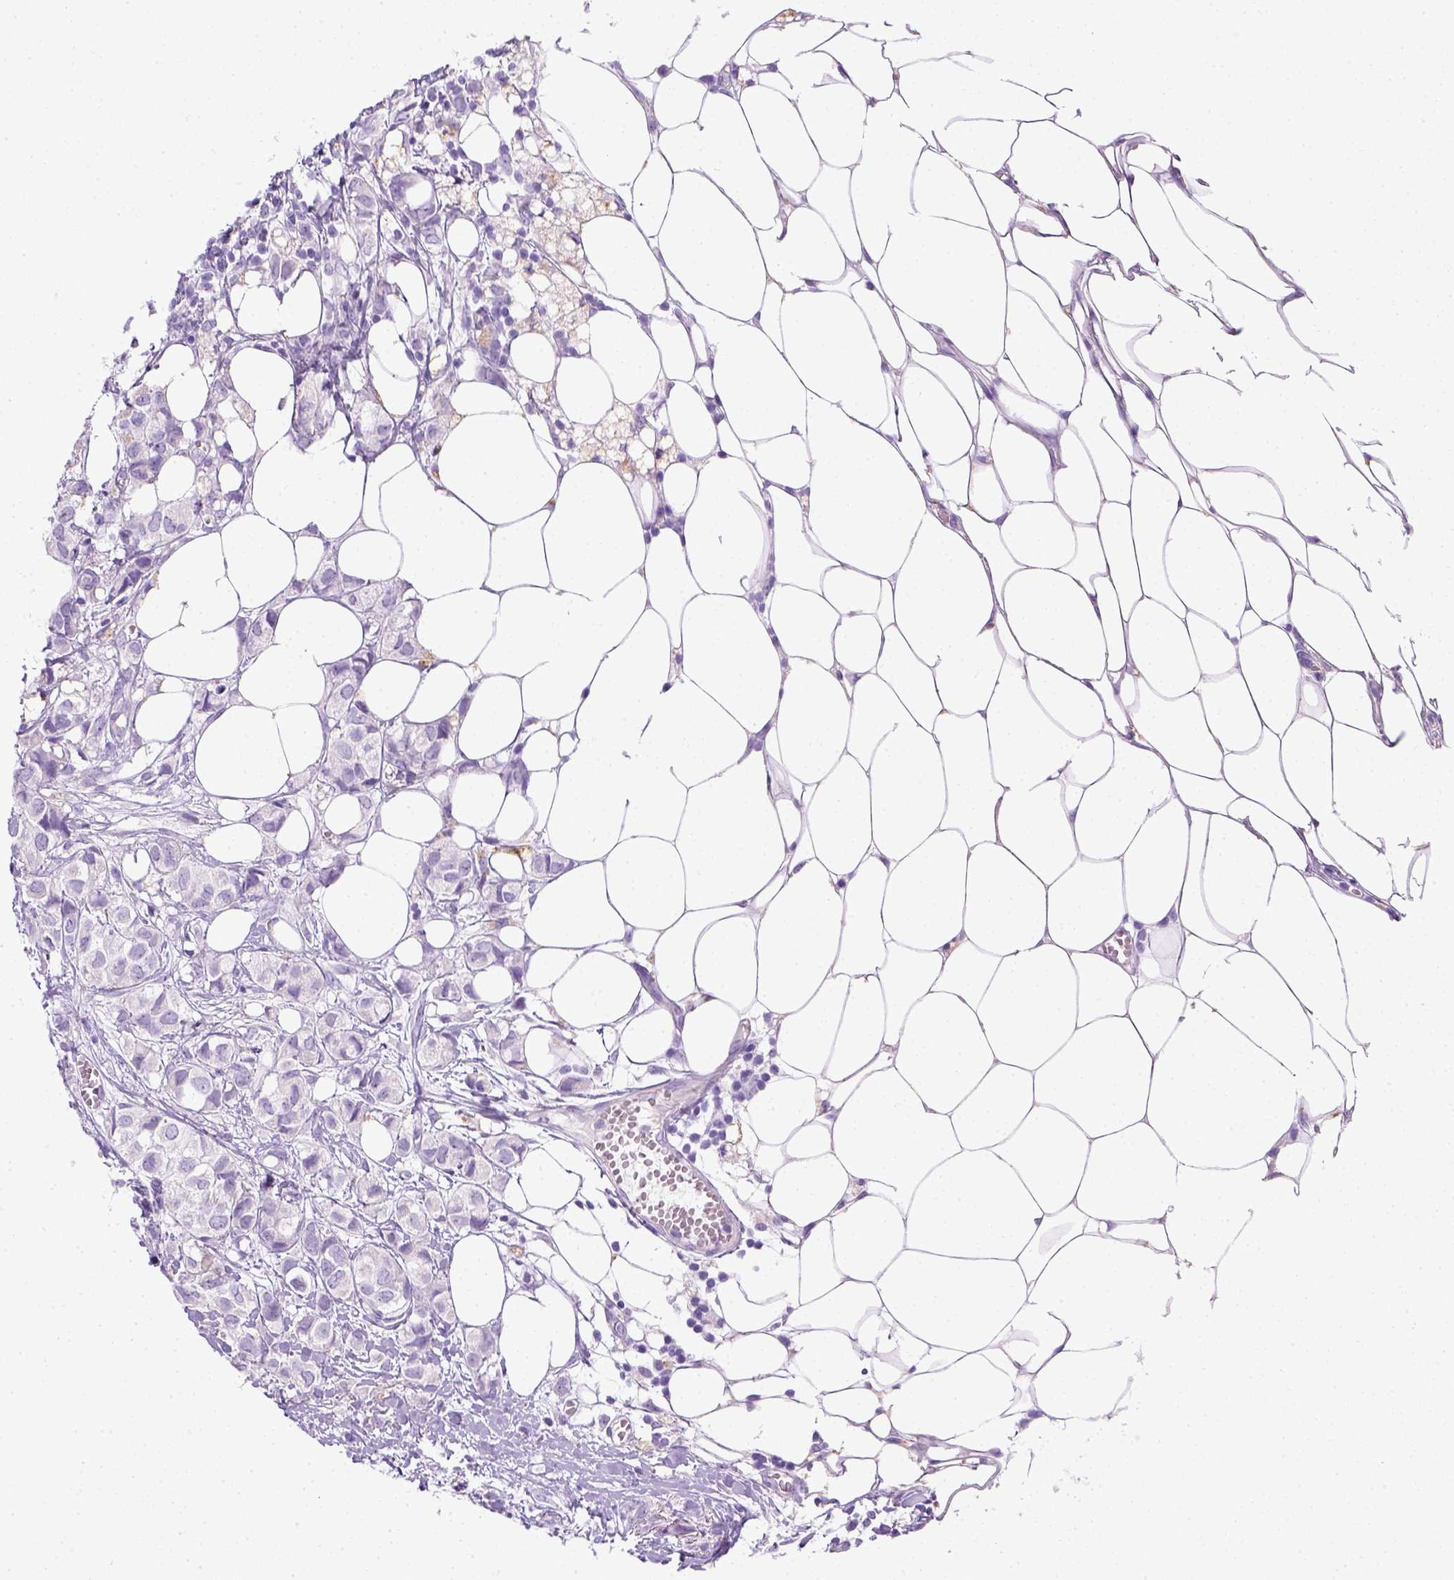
{"staining": {"intensity": "negative", "quantity": "none", "location": "none"}, "tissue": "breast cancer", "cell_type": "Tumor cells", "image_type": "cancer", "snomed": [{"axis": "morphology", "description": "Duct carcinoma"}, {"axis": "topography", "description": "Breast"}], "caption": "A histopathology image of breast cancer (infiltrating ductal carcinoma) stained for a protein demonstrates no brown staining in tumor cells.", "gene": "KRT71", "patient": {"sex": "female", "age": 85}}